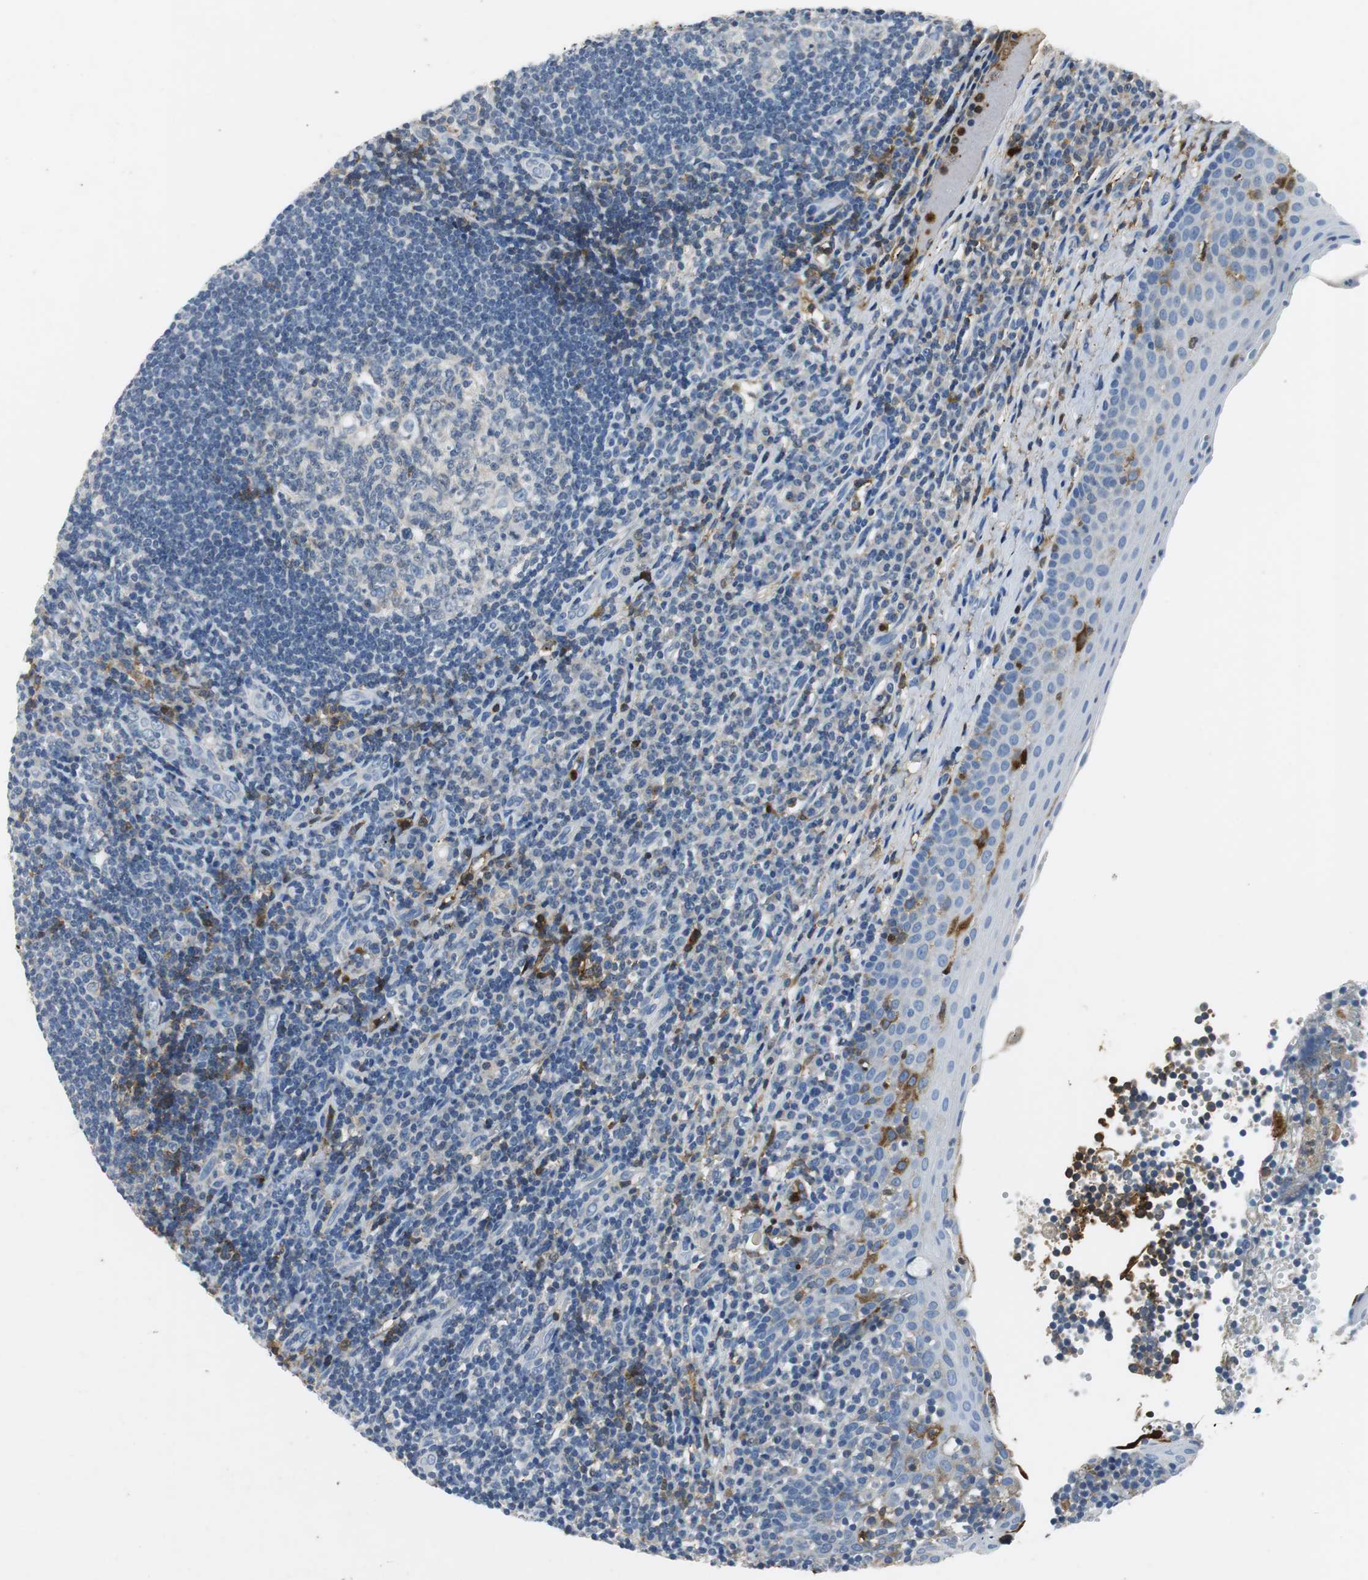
{"staining": {"intensity": "negative", "quantity": "none", "location": "none"}, "tissue": "tonsil", "cell_type": "Germinal center cells", "image_type": "normal", "snomed": [{"axis": "morphology", "description": "Normal tissue, NOS"}, {"axis": "topography", "description": "Tonsil"}], "caption": "Protein analysis of unremarkable tonsil reveals no significant staining in germinal center cells. (Brightfield microscopy of DAB (3,3'-diaminobenzidine) immunohistochemistry (IHC) at high magnification).", "gene": "ORM1", "patient": {"sex": "female", "age": 40}}